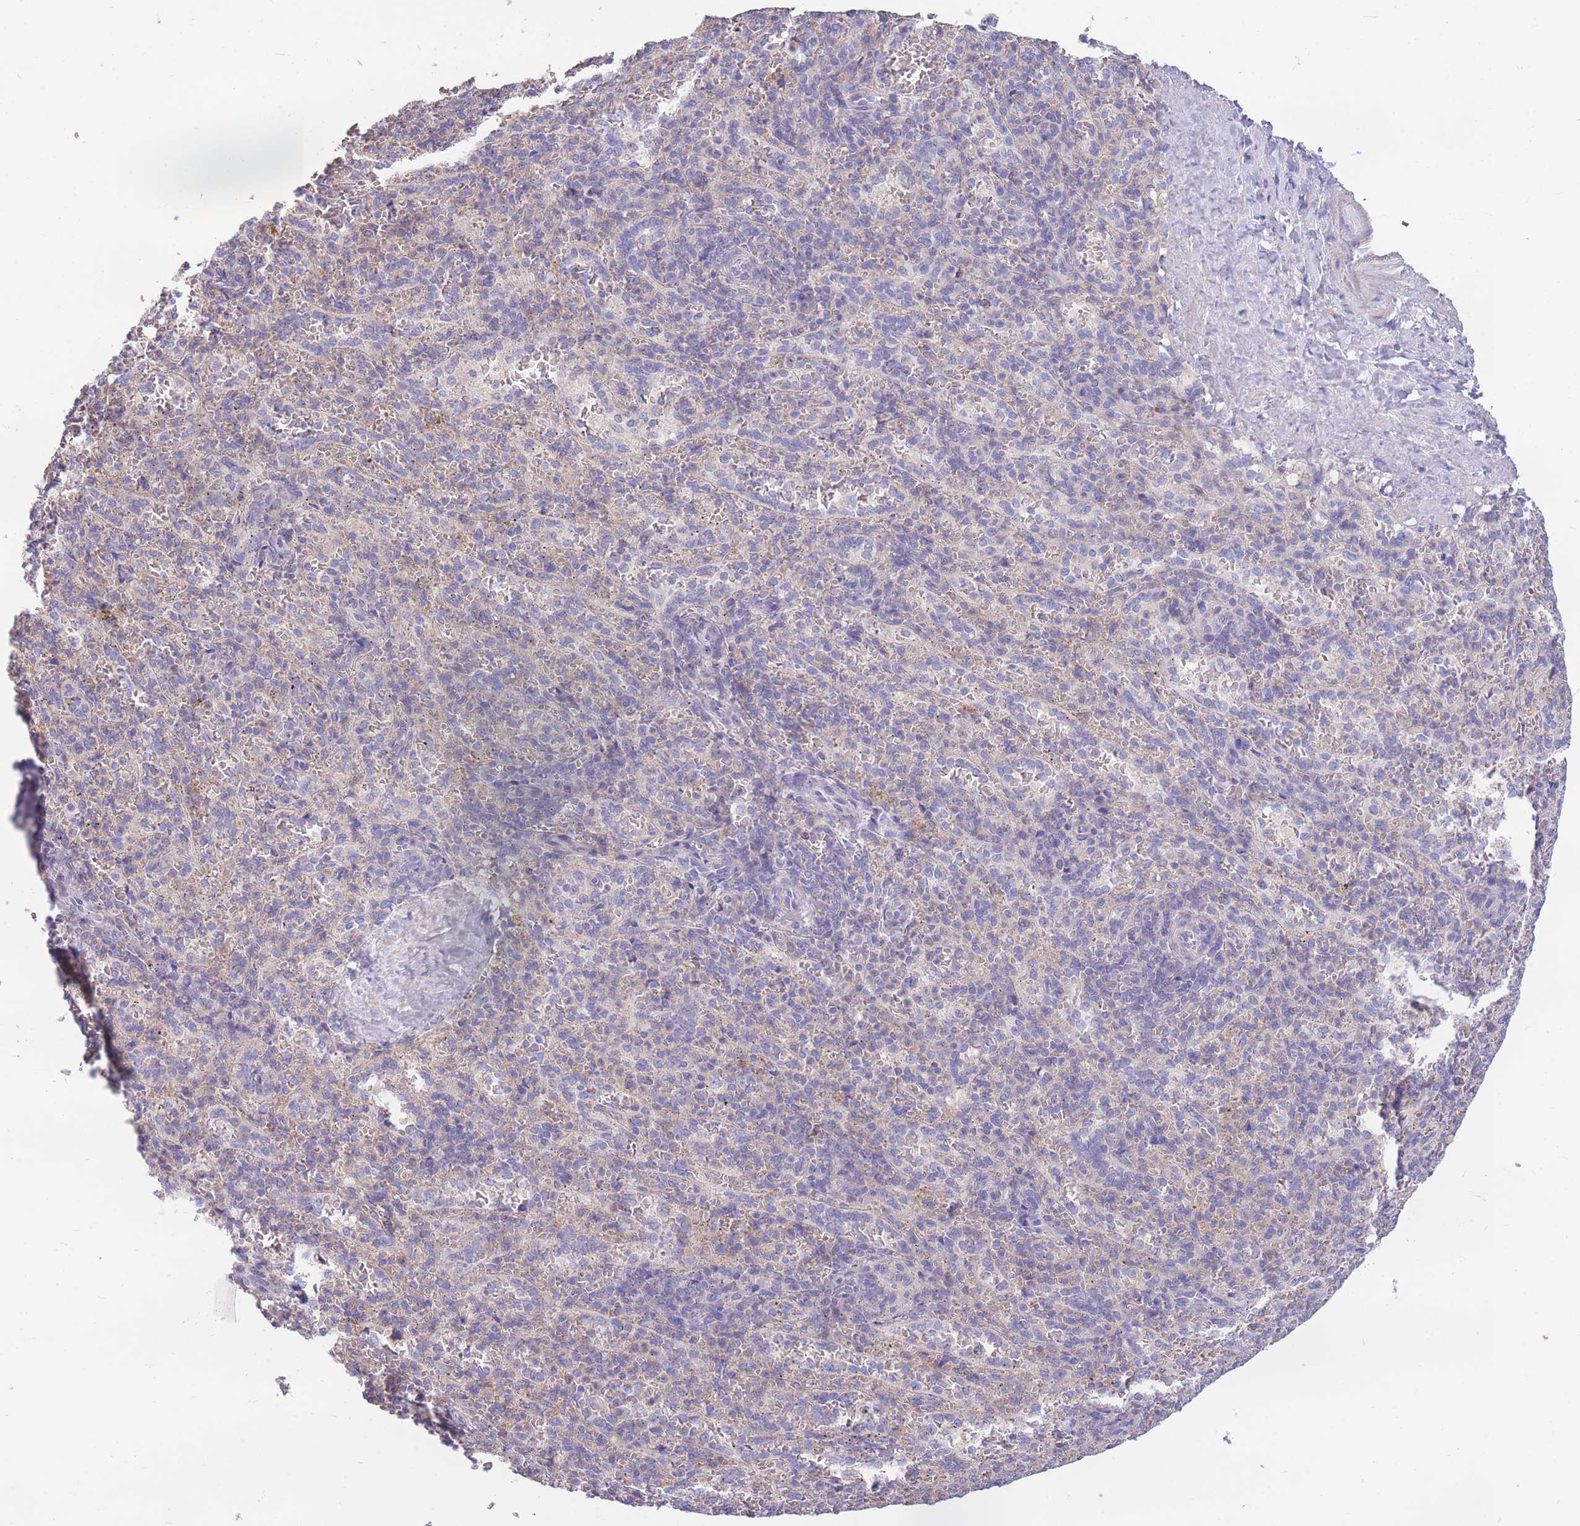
{"staining": {"intensity": "negative", "quantity": "none", "location": "none"}, "tissue": "spleen", "cell_type": "Cells in red pulp", "image_type": "normal", "snomed": [{"axis": "morphology", "description": "Normal tissue, NOS"}, {"axis": "topography", "description": "Spleen"}], "caption": "Immunohistochemistry histopathology image of unremarkable spleen: spleen stained with DAB (3,3'-diaminobenzidine) shows no significant protein expression in cells in red pulp.", "gene": "OR5T1", "patient": {"sex": "female", "age": 21}}